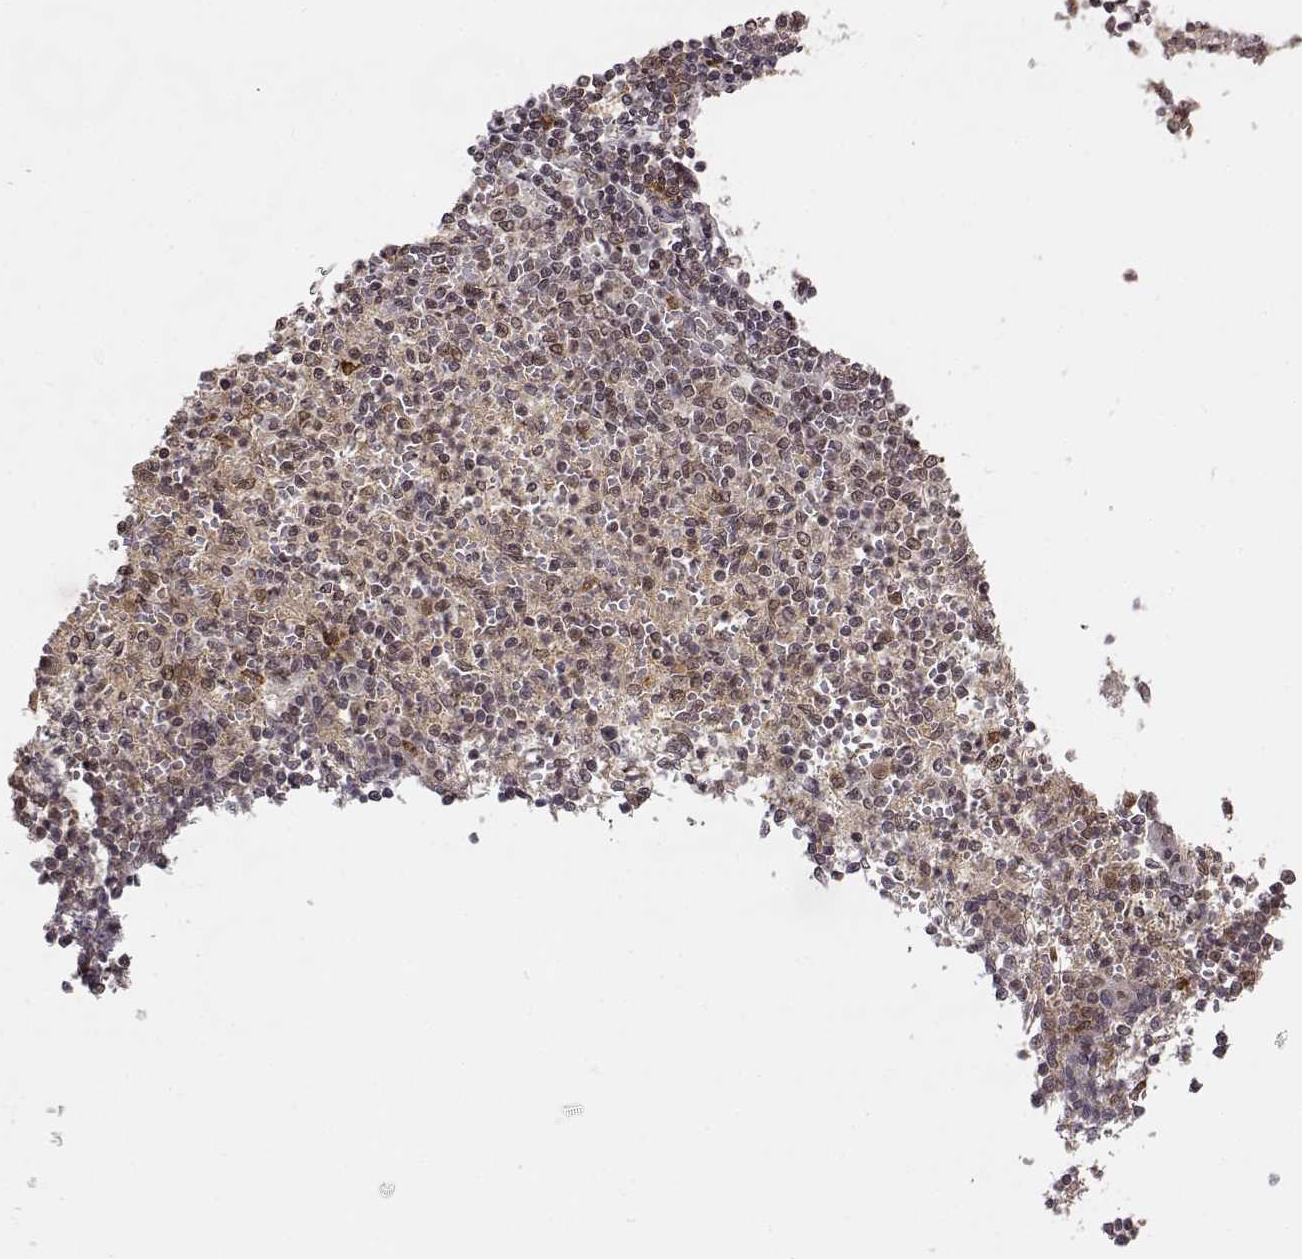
{"staining": {"intensity": "moderate", "quantity": ">75%", "location": "cytoplasmic/membranous,nuclear"}, "tissue": "spleen", "cell_type": "Cells in red pulp", "image_type": "normal", "snomed": [{"axis": "morphology", "description": "Normal tissue, NOS"}, {"axis": "topography", "description": "Spleen"}], "caption": "Brown immunohistochemical staining in benign human spleen reveals moderate cytoplasmic/membranous,nuclear staining in approximately >75% of cells in red pulp.", "gene": "MAEA", "patient": {"sex": "female", "age": 74}}